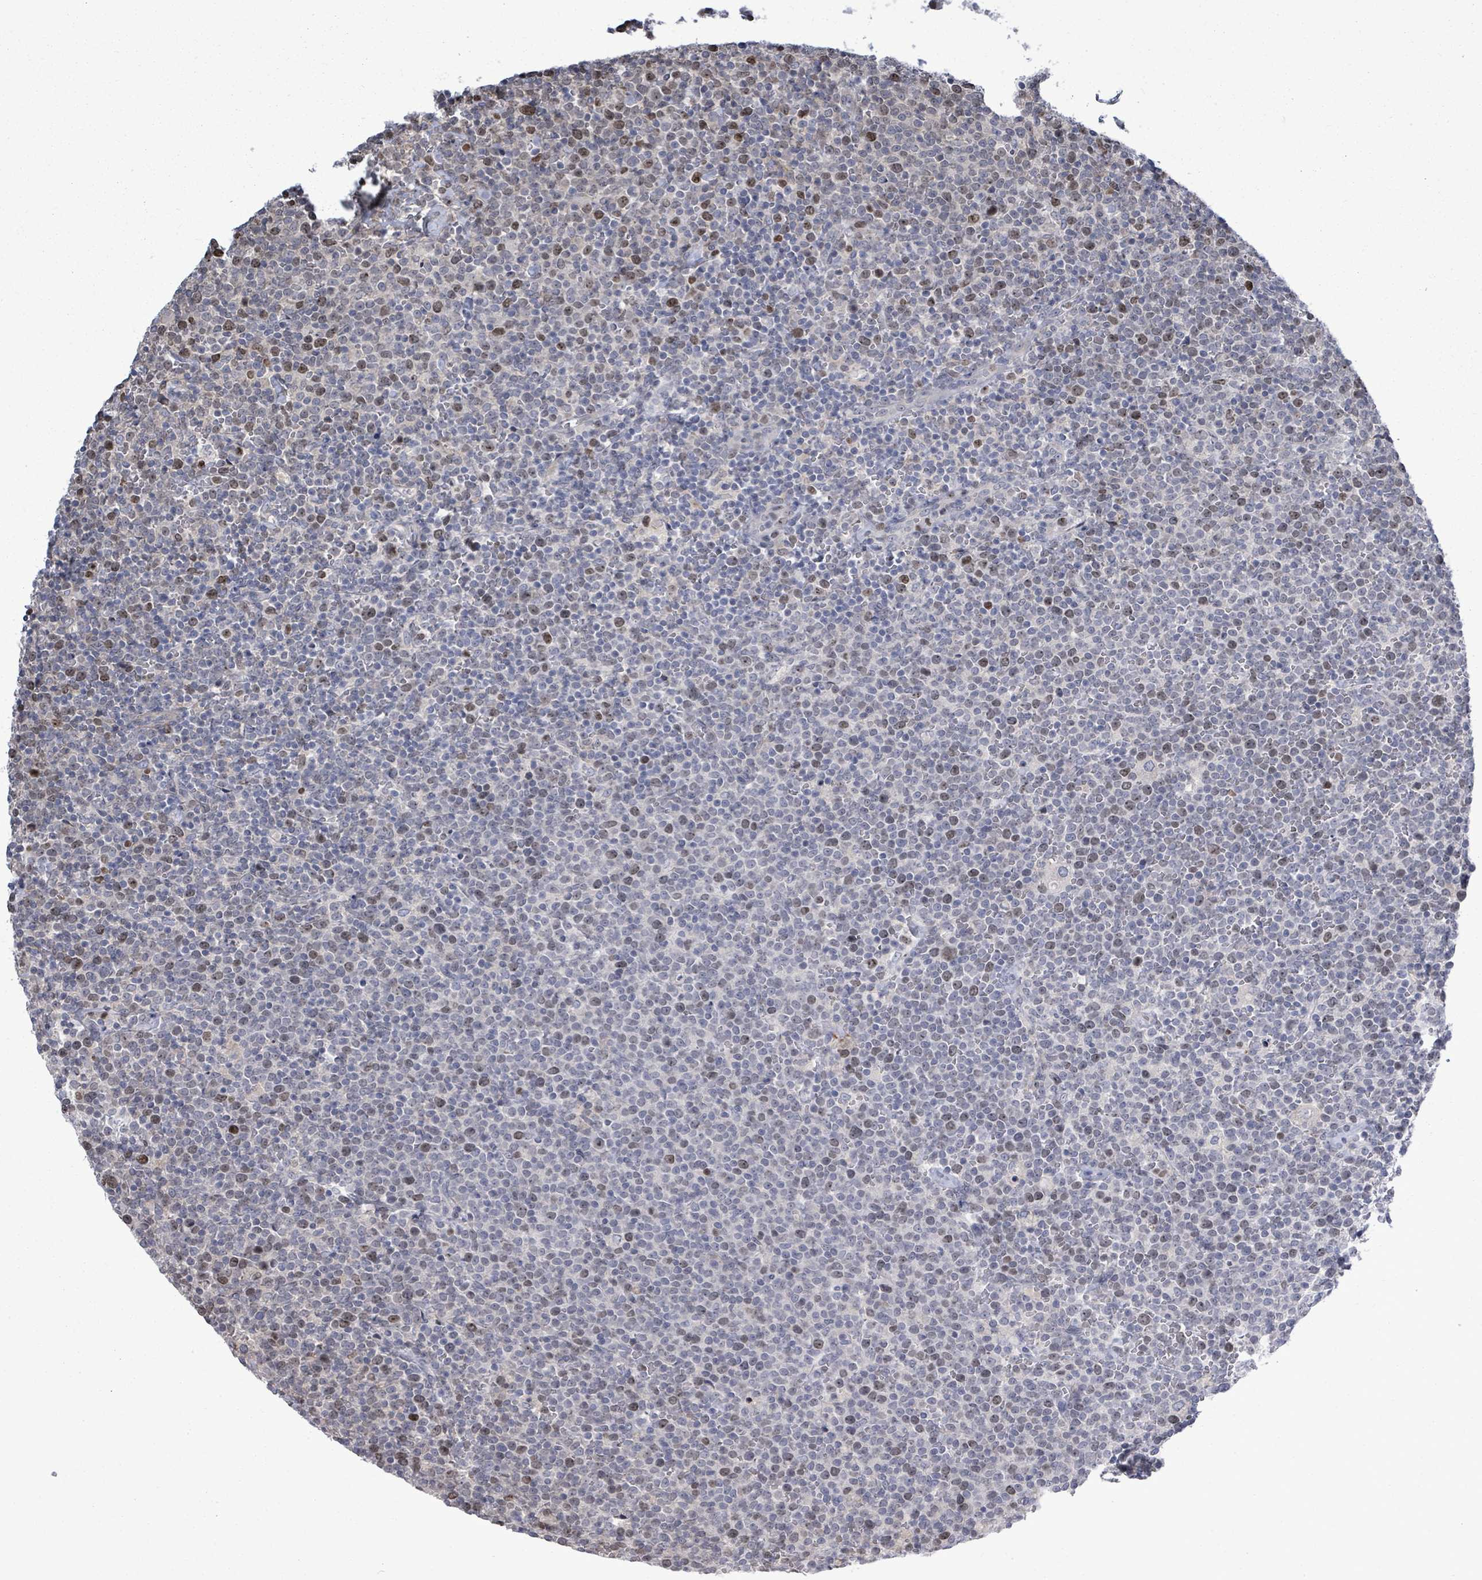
{"staining": {"intensity": "moderate", "quantity": "<25%", "location": "nuclear"}, "tissue": "lymphoma", "cell_type": "Tumor cells", "image_type": "cancer", "snomed": [{"axis": "morphology", "description": "Malignant lymphoma, non-Hodgkin's type, High grade"}, {"axis": "topography", "description": "Lymph node"}], "caption": "Human lymphoma stained for a protein (brown) reveals moderate nuclear positive staining in approximately <25% of tumor cells.", "gene": "PAPSS1", "patient": {"sex": "male", "age": 61}}